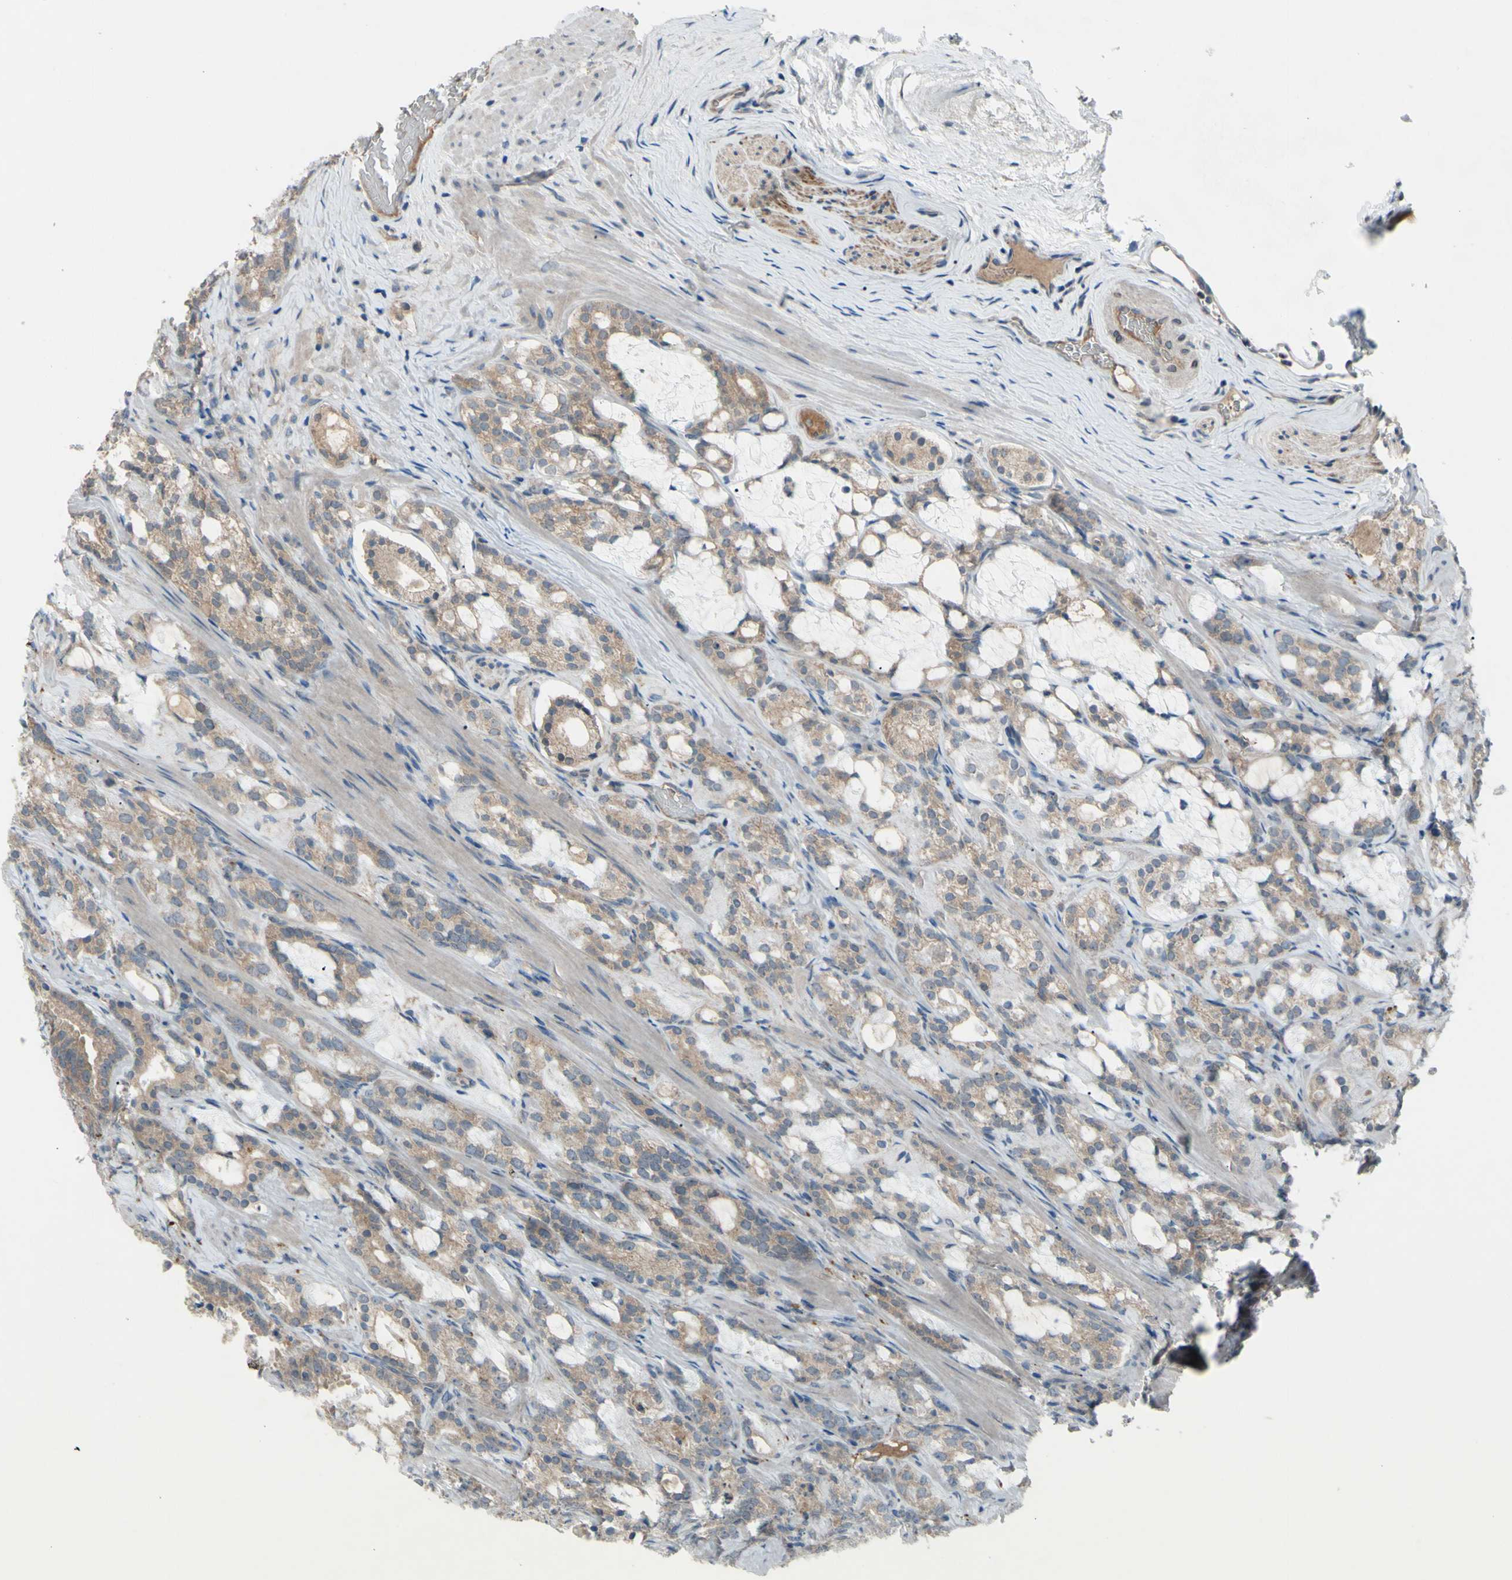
{"staining": {"intensity": "moderate", "quantity": ">75%", "location": "cytoplasmic/membranous"}, "tissue": "prostate cancer", "cell_type": "Tumor cells", "image_type": "cancer", "snomed": [{"axis": "morphology", "description": "Adenocarcinoma, Low grade"}, {"axis": "topography", "description": "Prostate"}], "caption": "High-magnification brightfield microscopy of prostate cancer stained with DAB (brown) and counterstained with hematoxylin (blue). tumor cells exhibit moderate cytoplasmic/membranous expression is present in approximately>75% of cells. (IHC, brightfield microscopy, high magnification).", "gene": "AFP", "patient": {"sex": "male", "age": 59}}